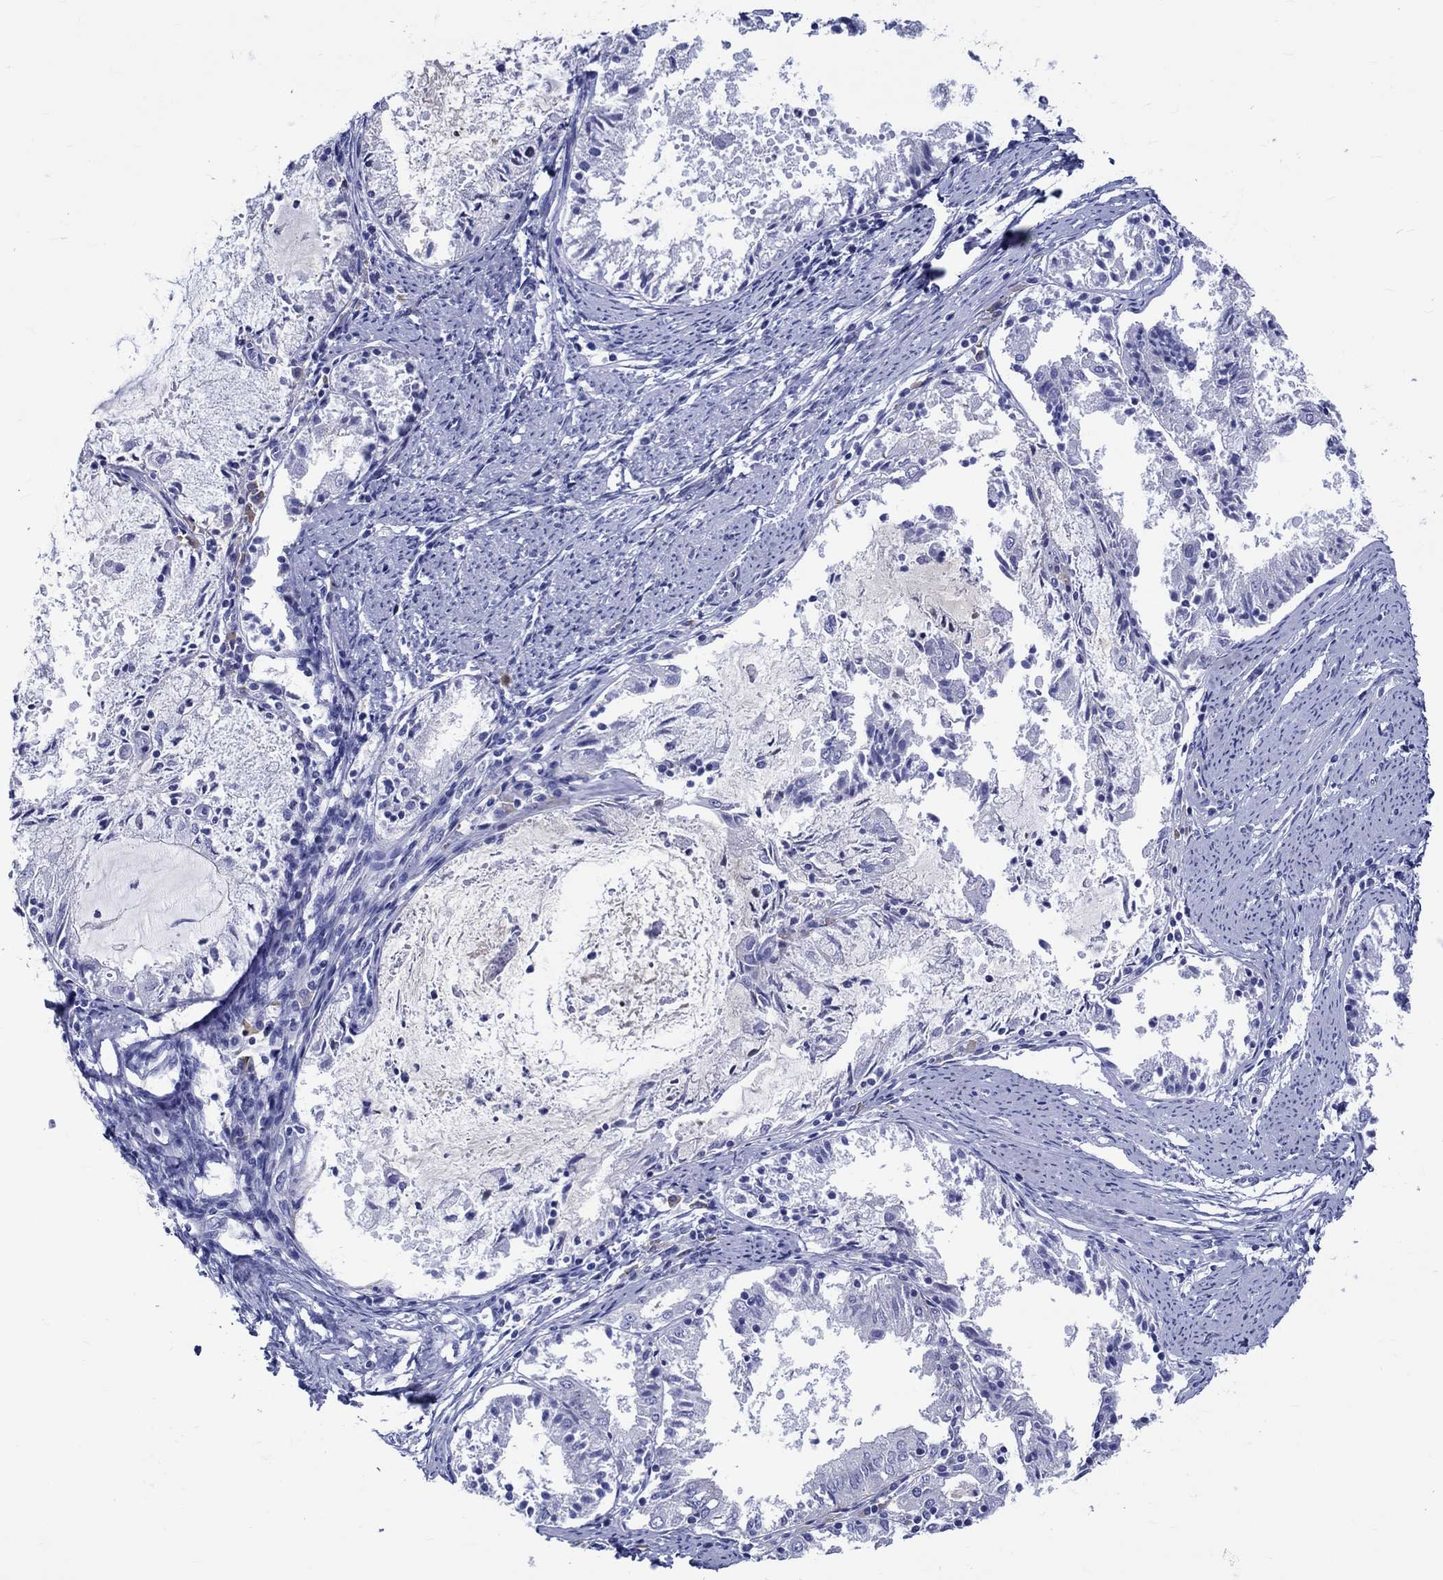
{"staining": {"intensity": "negative", "quantity": "none", "location": "none"}, "tissue": "endometrial cancer", "cell_type": "Tumor cells", "image_type": "cancer", "snomed": [{"axis": "morphology", "description": "Adenocarcinoma, NOS"}, {"axis": "topography", "description": "Endometrium"}], "caption": "This is an immunohistochemistry (IHC) histopathology image of human endometrial adenocarcinoma. There is no positivity in tumor cells.", "gene": "SH2D7", "patient": {"sex": "female", "age": 57}}